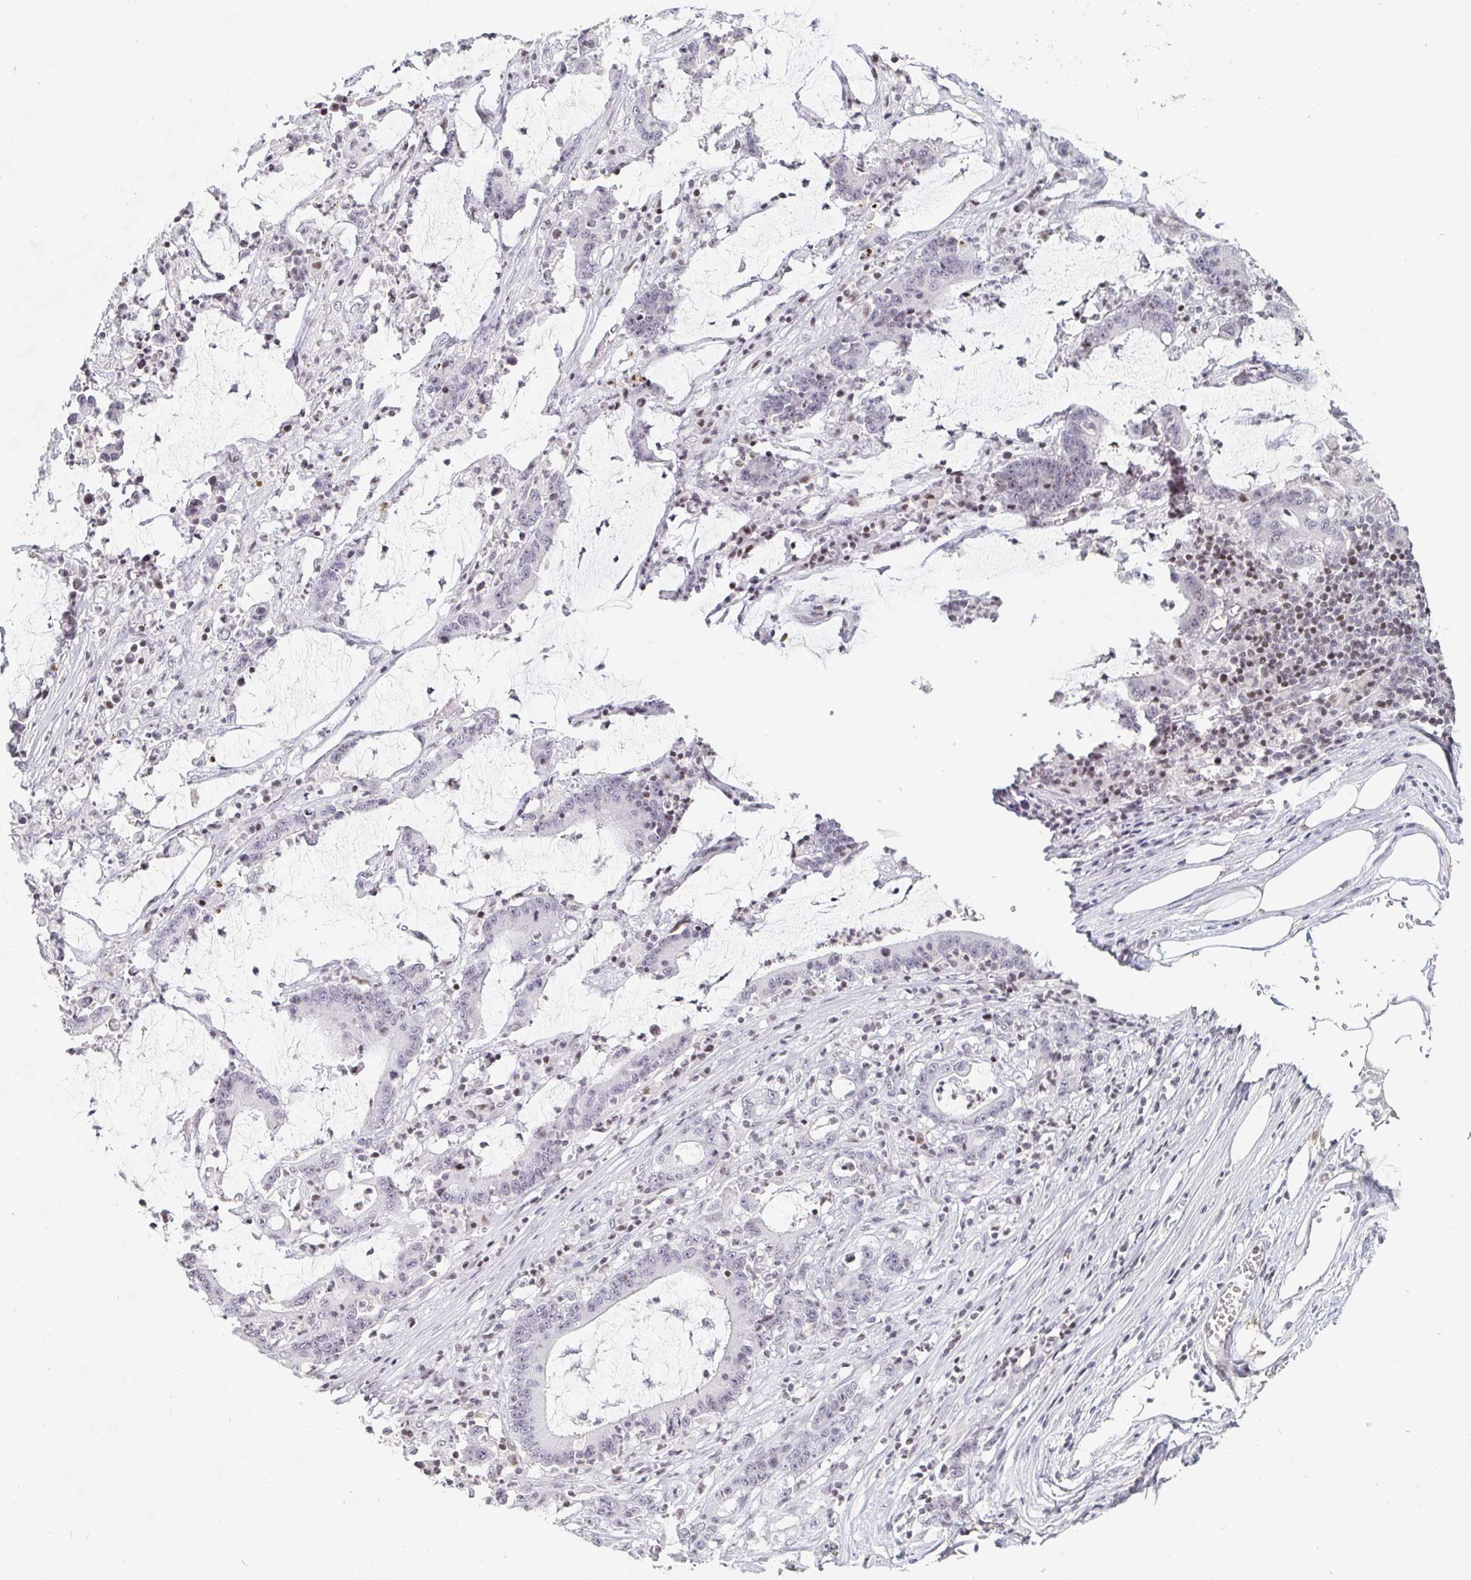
{"staining": {"intensity": "negative", "quantity": "none", "location": "none"}, "tissue": "stomach cancer", "cell_type": "Tumor cells", "image_type": "cancer", "snomed": [{"axis": "morphology", "description": "Adenocarcinoma, NOS"}, {"axis": "topography", "description": "Stomach, upper"}], "caption": "Adenocarcinoma (stomach) stained for a protein using immunohistochemistry exhibits no positivity tumor cells.", "gene": "NME9", "patient": {"sex": "male", "age": 68}}